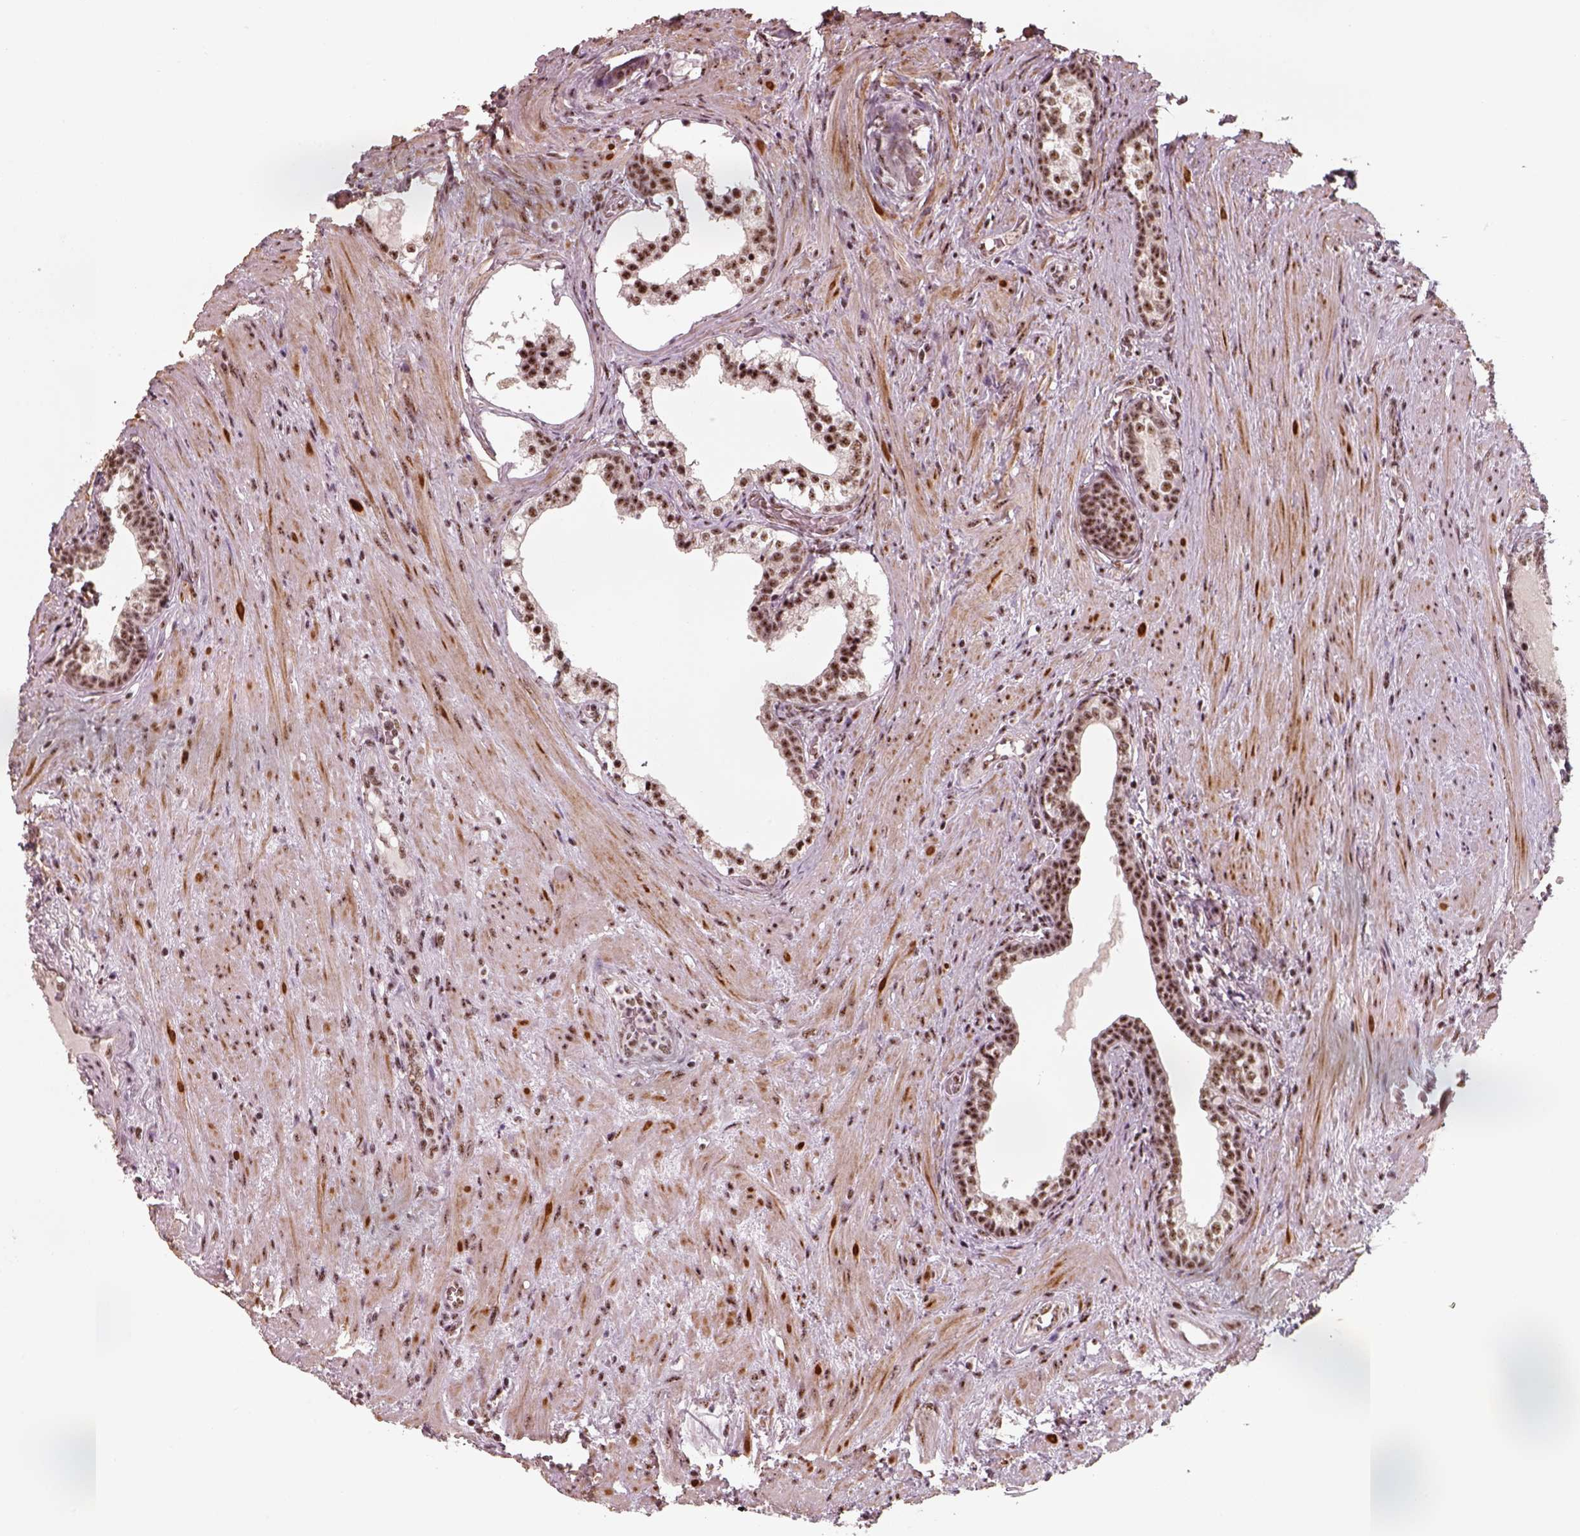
{"staining": {"intensity": "strong", "quantity": ">75%", "location": "nuclear"}, "tissue": "prostate cancer", "cell_type": "Tumor cells", "image_type": "cancer", "snomed": [{"axis": "morphology", "description": "Adenocarcinoma, NOS"}, {"axis": "morphology", "description": "Adenocarcinoma, High grade"}, {"axis": "topography", "description": "Prostate"}], "caption": "High-grade adenocarcinoma (prostate) stained for a protein shows strong nuclear positivity in tumor cells.", "gene": "ATXN7L3", "patient": {"sex": "male", "age": 61}}